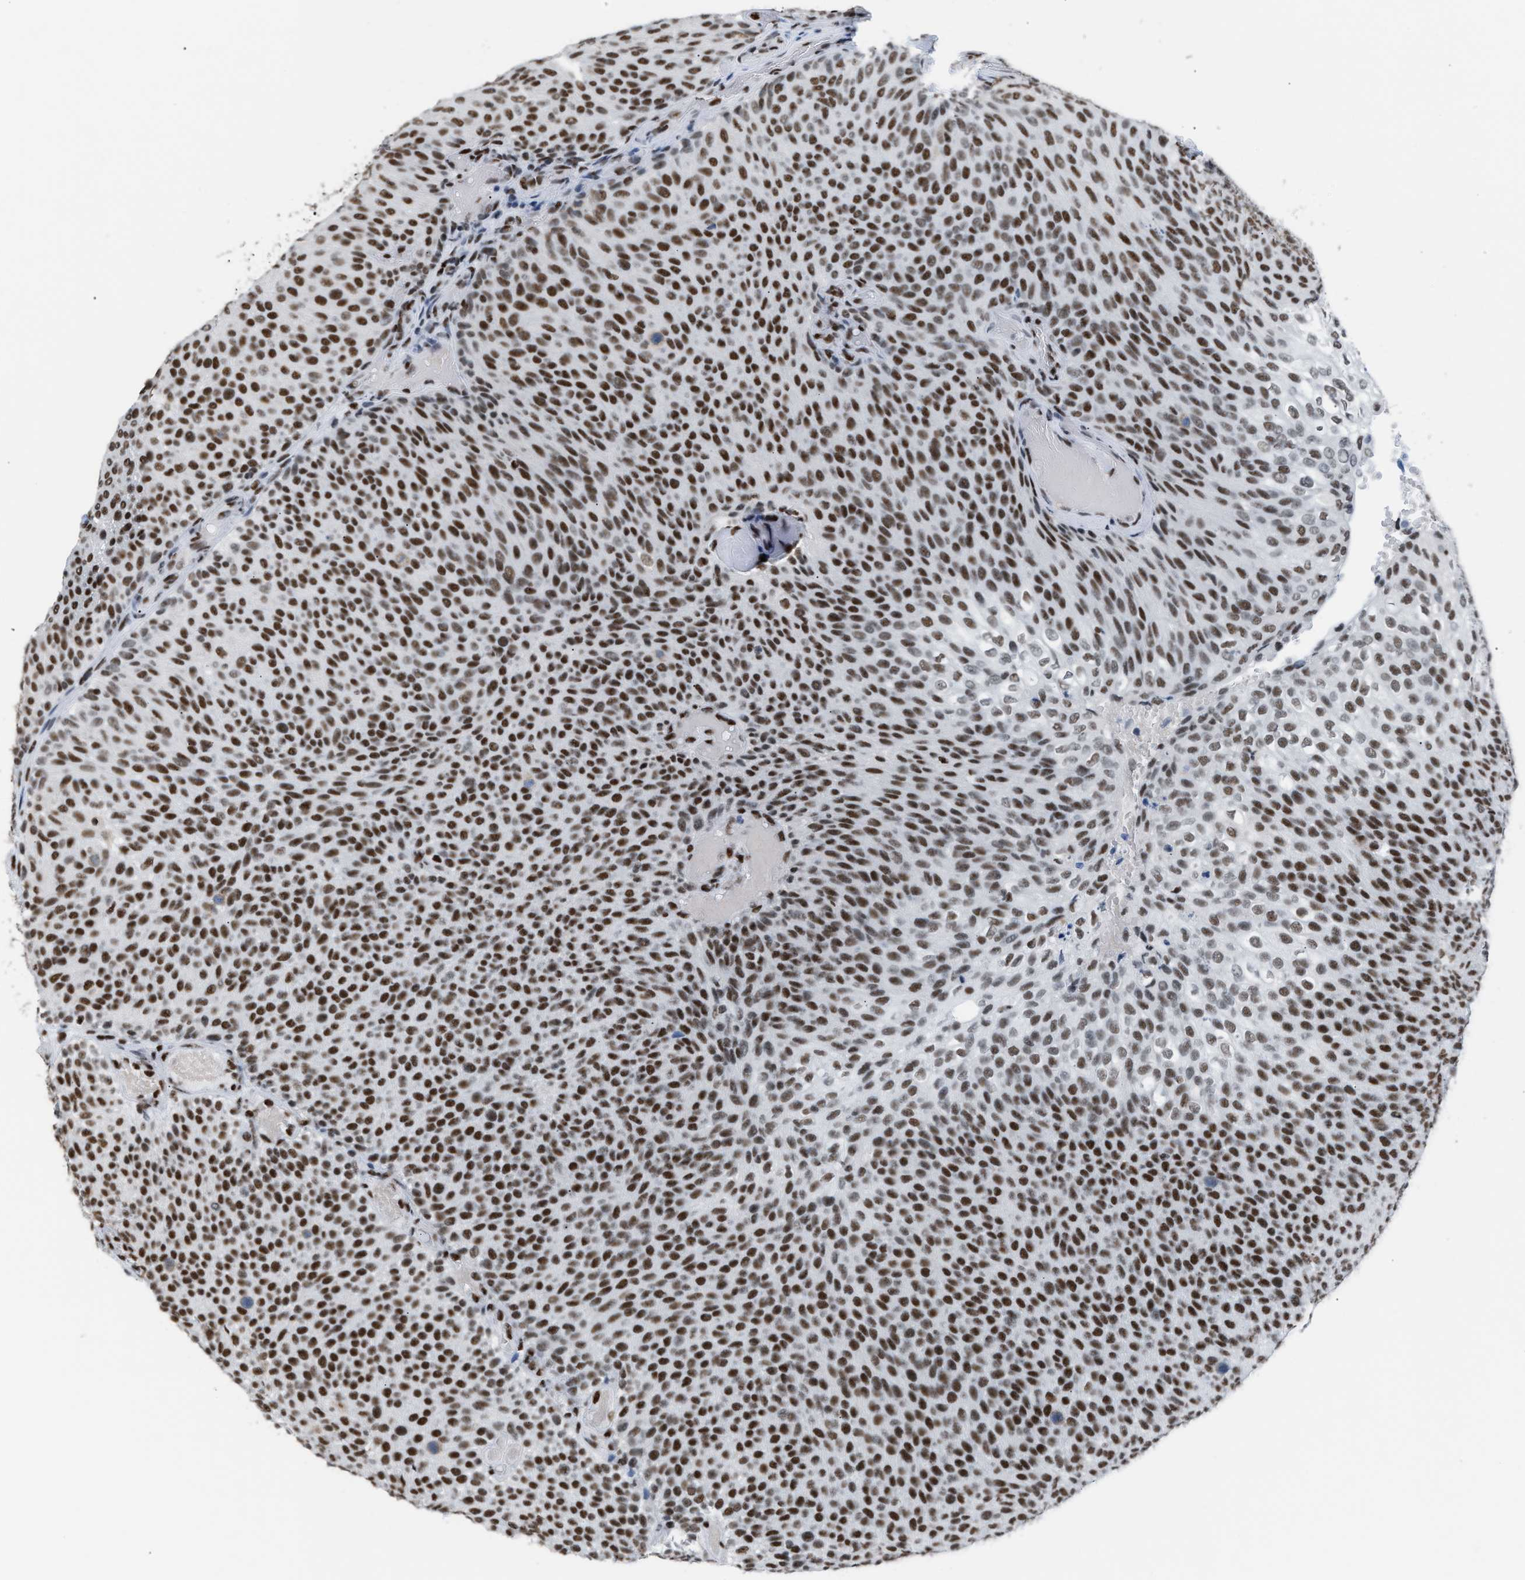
{"staining": {"intensity": "strong", "quantity": "25%-75%", "location": "nuclear"}, "tissue": "urothelial cancer", "cell_type": "Tumor cells", "image_type": "cancer", "snomed": [{"axis": "morphology", "description": "Urothelial carcinoma, Low grade"}, {"axis": "topography", "description": "Urinary bladder"}], "caption": "Tumor cells reveal high levels of strong nuclear positivity in about 25%-75% of cells in urothelial carcinoma (low-grade). (DAB (3,3'-diaminobenzidine) IHC with brightfield microscopy, high magnification).", "gene": "CCAR2", "patient": {"sex": "male", "age": 78}}